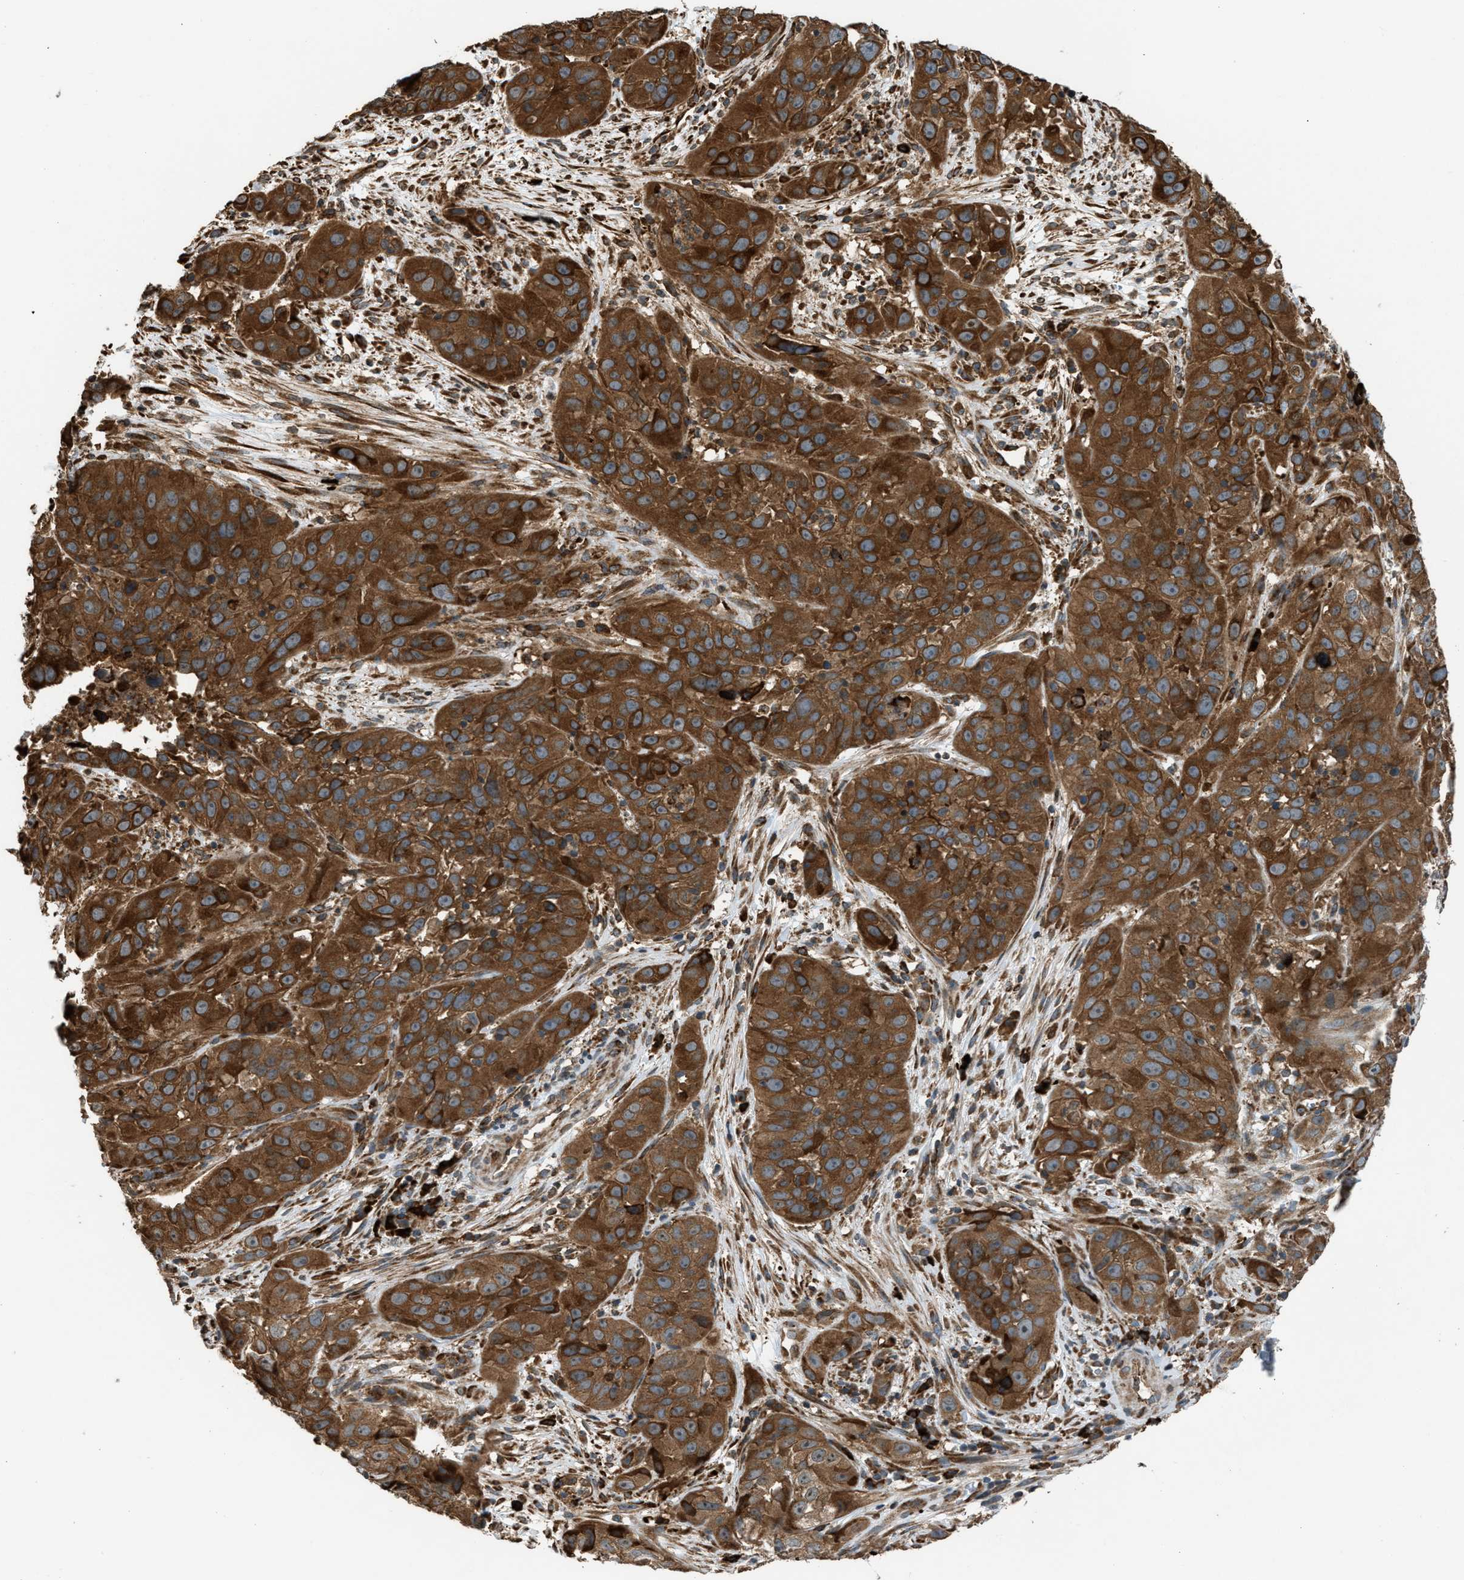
{"staining": {"intensity": "strong", "quantity": ">75%", "location": "cytoplasmic/membranous"}, "tissue": "cervical cancer", "cell_type": "Tumor cells", "image_type": "cancer", "snomed": [{"axis": "morphology", "description": "Squamous cell carcinoma, NOS"}, {"axis": "topography", "description": "Cervix"}], "caption": "Cervical cancer stained with a brown dye reveals strong cytoplasmic/membranous positive expression in approximately >75% of tumor cells.", "gene": "BAIAP2L1", "patient": {"sex": "female", "age": 32}}